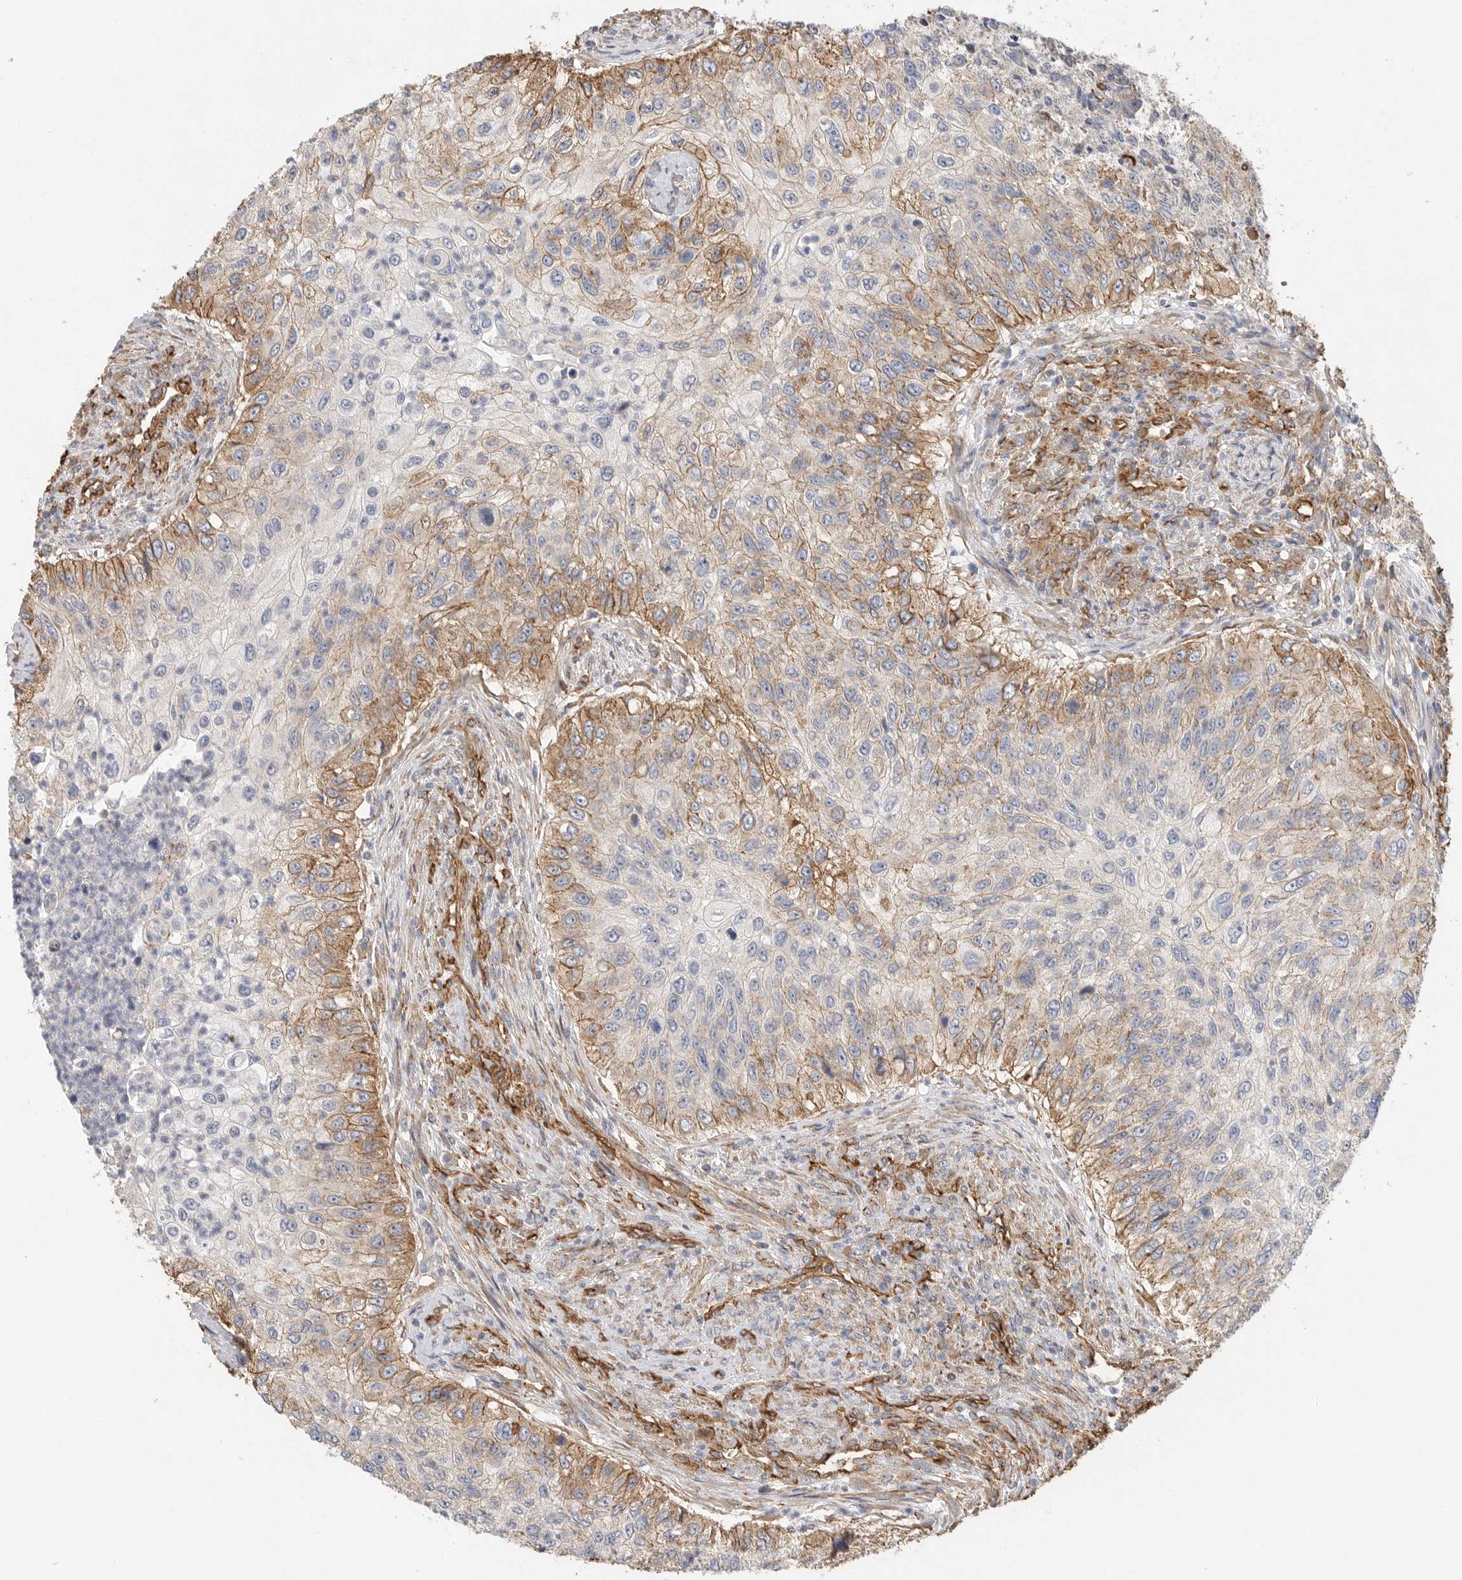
{"staining": {"intensity": "moderate", "quantity": "<25%", "location": "cytoplasmic/membranous"}, "tissue": "urothelial cancer", "cell_type": "Tumor cells", "image_type": "cancer", "snomed": [{"axis": "morphology", "description": "Urothelial carcinoma, High grade"}, {"axis": "topography", "description": "Urinary bladder"}], "caption": "High-grade urothelial carcinoma stained with a protein marker shows moderate staining in tumor cells.", "gene": "JMJD4", "patient": {"sex": "female", "age": 60}}